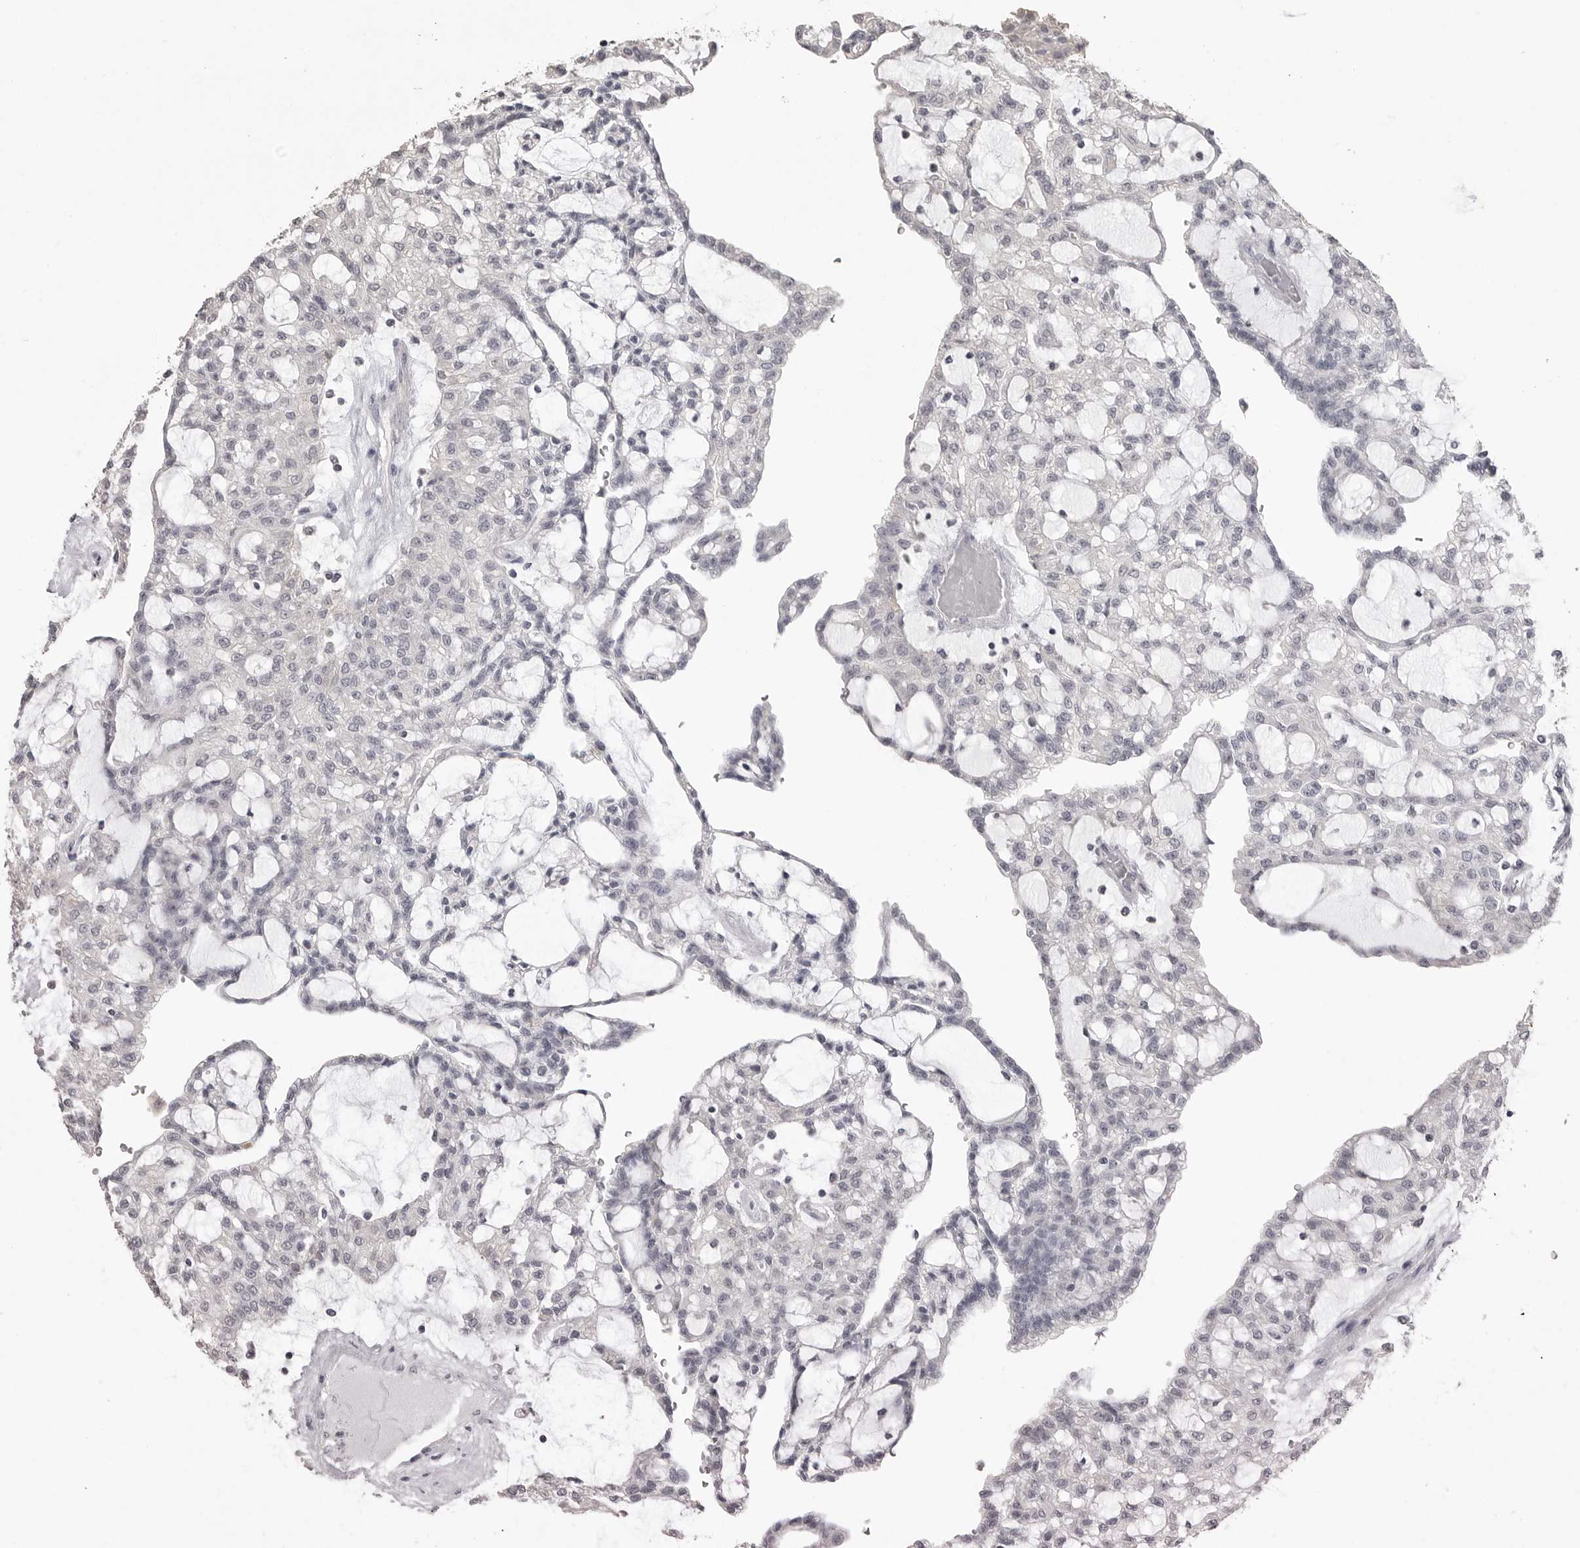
{"staining": {"intensity": "negative", "quantity": "none", "location": "none"}, "tissue": "renal cancer", "cell_type": "Tumor cells", "image_type": "cancer", "snomed": [{"axis": "morphology", "description": "Adenocarcinoma, NOS"}, {"axis": "topography", "description": "Kidney"}], "caption": "An IHC micrograph of adenocarcinoma (renal) is shown. There is no staining in tumor cells of adenocarcinoma (renal).", "gene": "GPN2", "patient": {"sex": "male", "age": 63}}